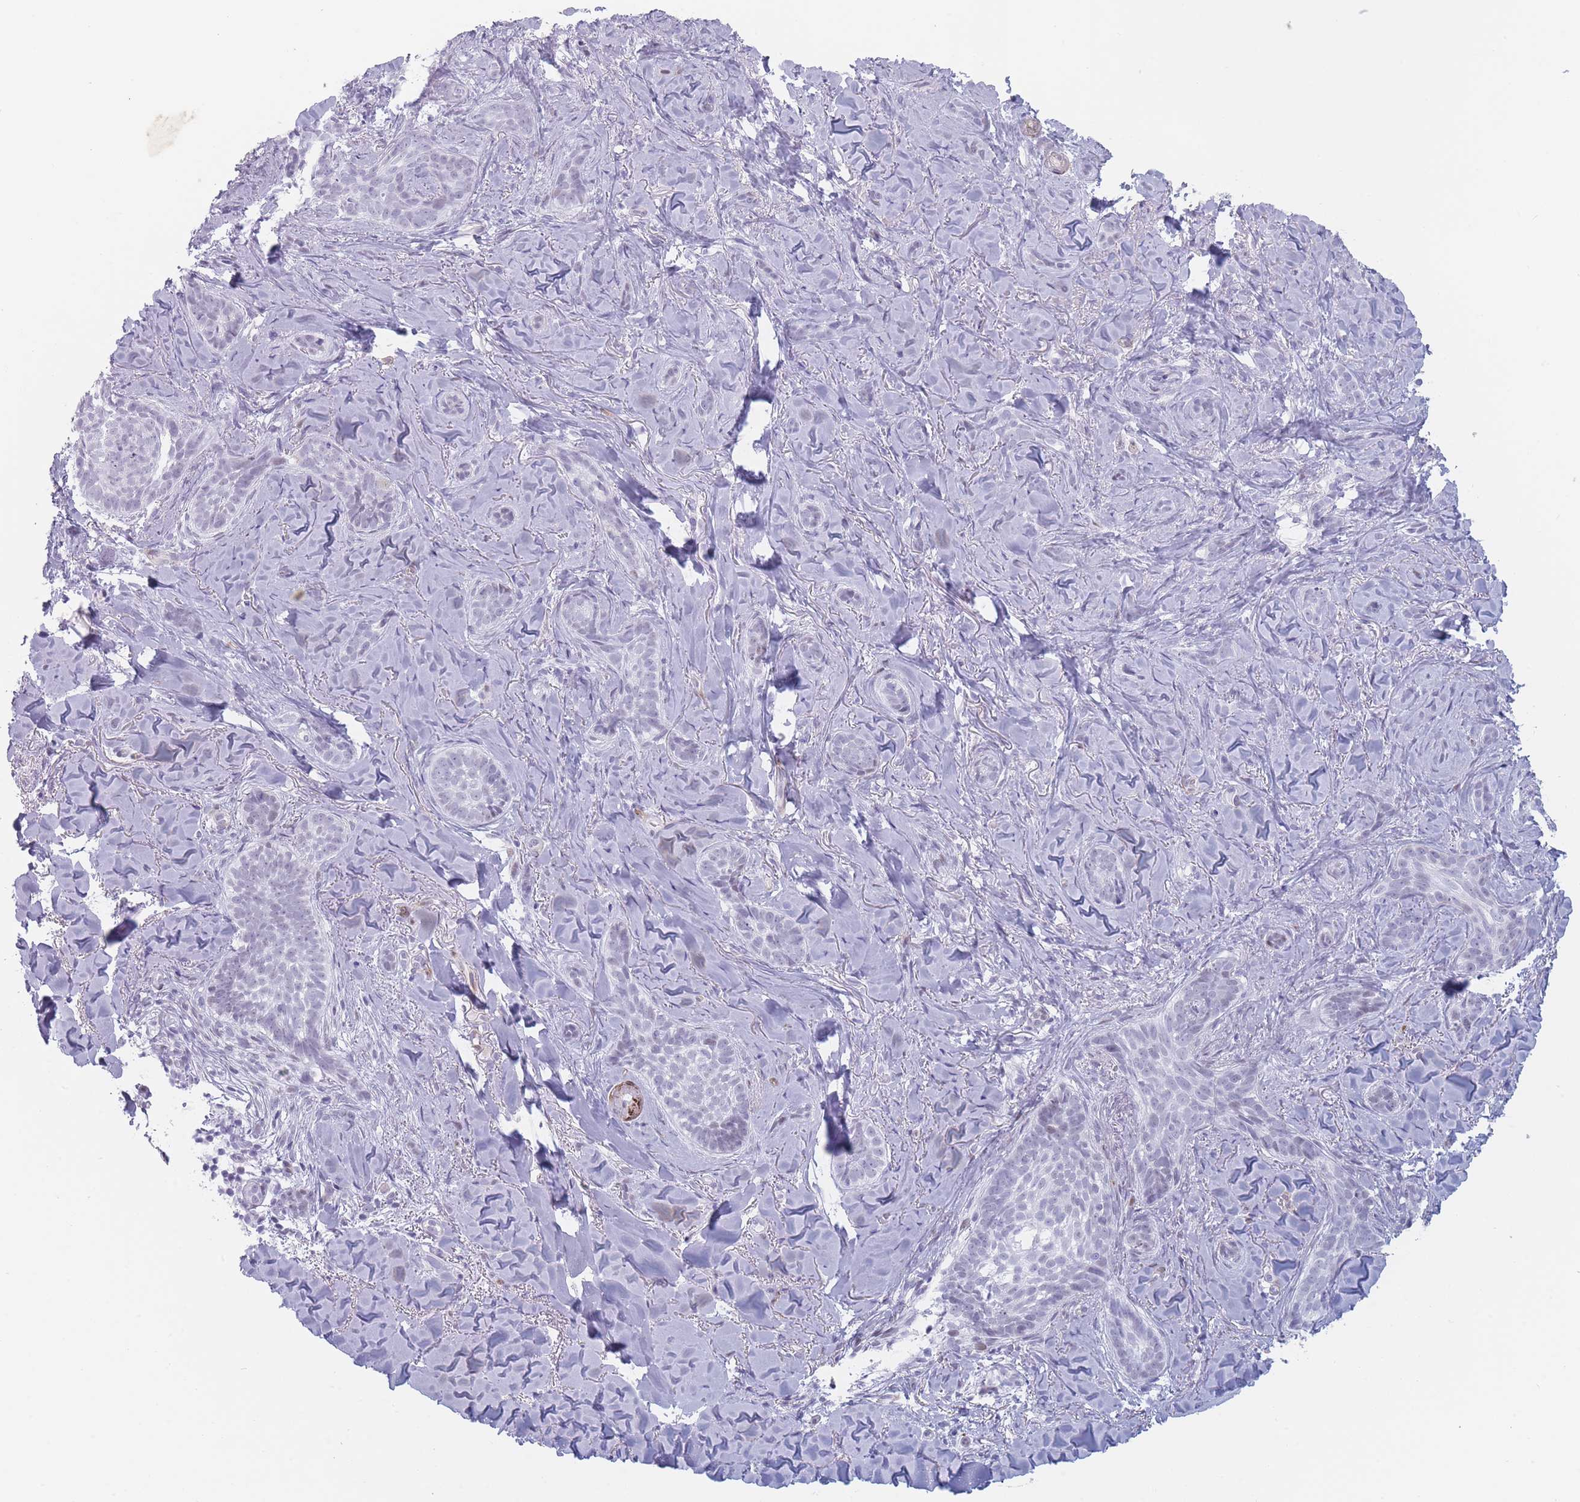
{"staining": {"intensity": "negative", "quantity": "none", "location": "none"}, "tissue": "skin cancer", "cell_type": "Tumor cells", "image_type": "cancer", "snomed": [{"axis": "morphology", "description": "Basal cell carcinoma"}, {"axis": "topography", "description": "Skin"}], "caption": "There is no significant expression in tumor cells of skin cancer.", "gene": "IFNA6", "patient": {"sex": "female", "age": 55}}